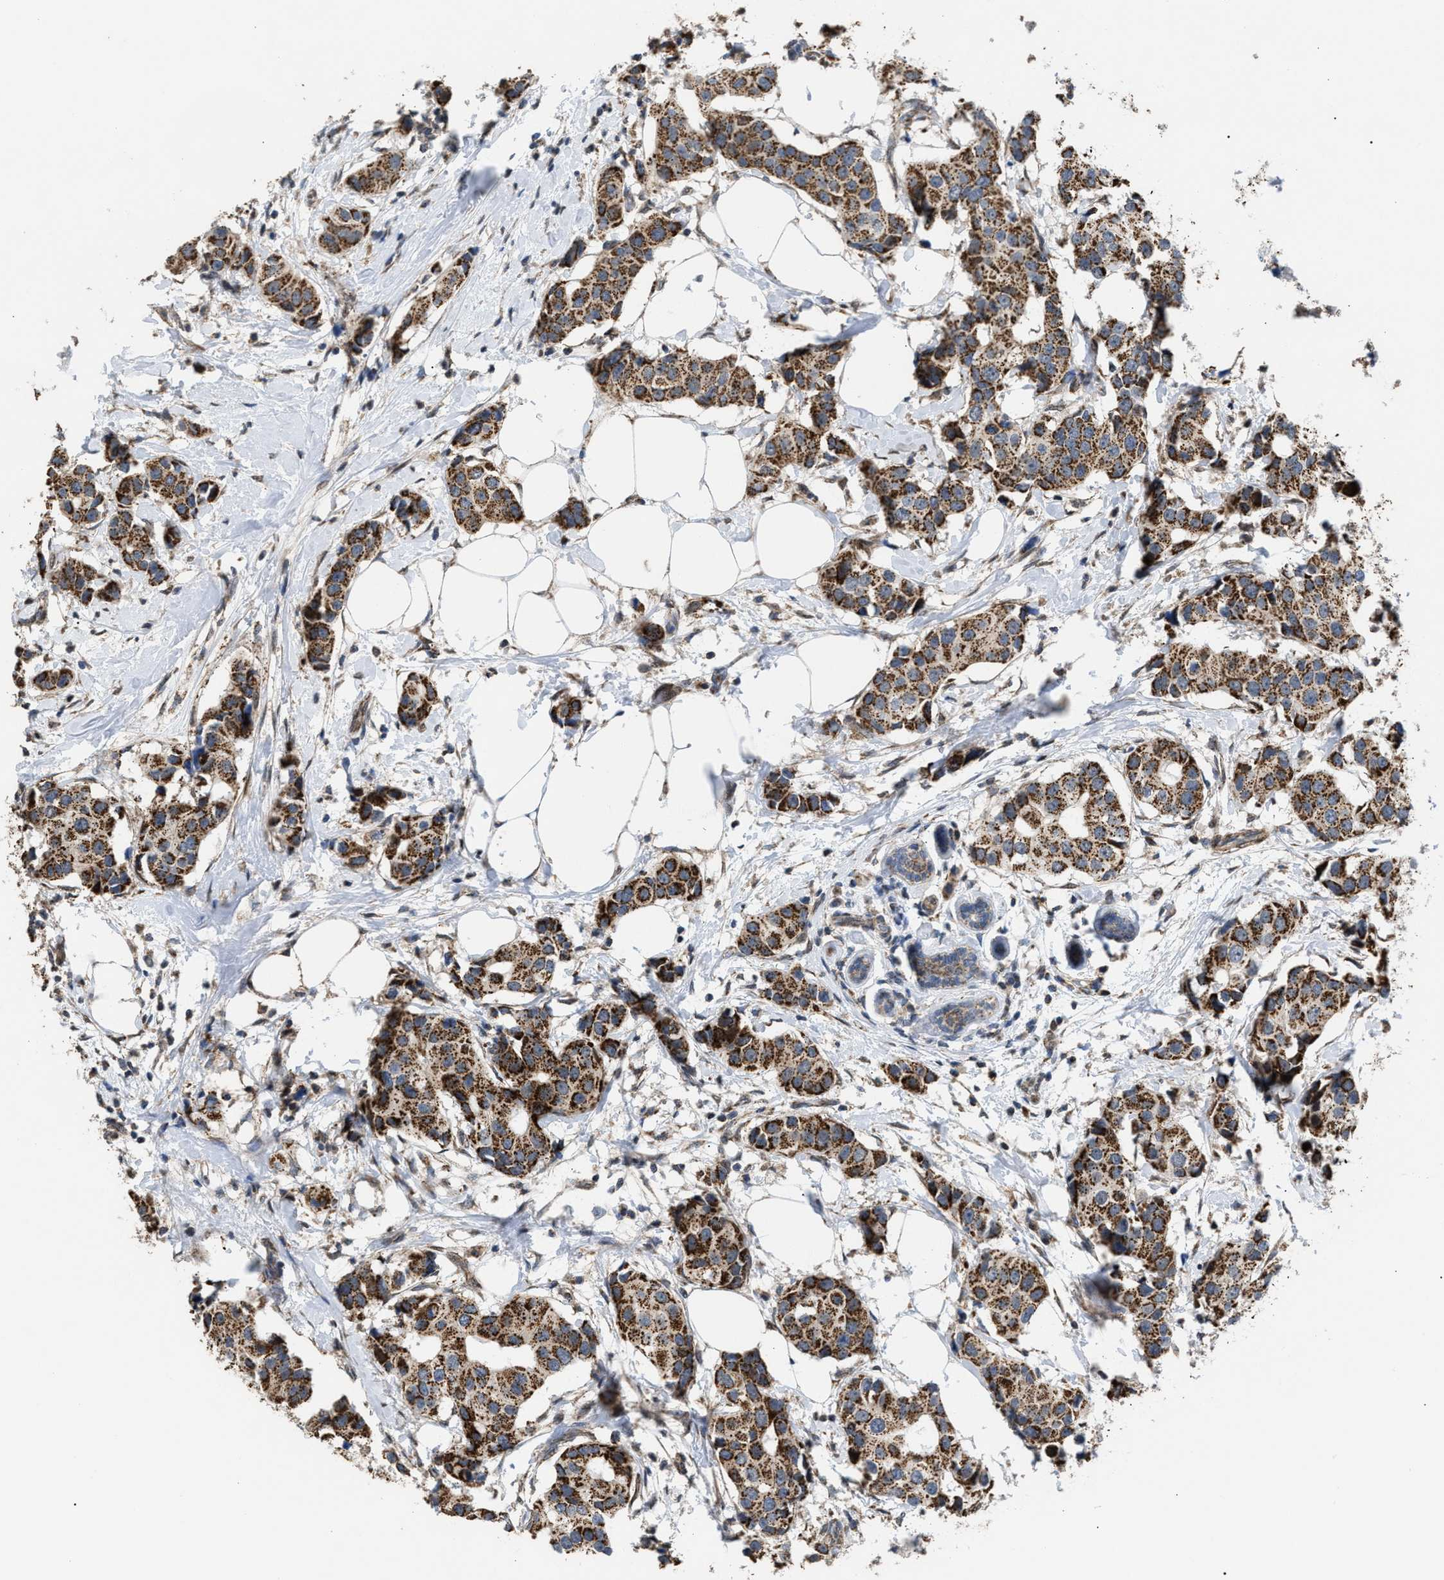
{"staining": {"intensity": "strong", "quantity": ">75%", "location": "cytoplasmic/membranous"}, "tissue": "breast cancer", "cell_type": "Tumor cells", "image_type": "cancer", "snomed": [{"axis": "morphology", "description": "Normal tissue, NOS"}, {"axis": "morphology", "description": "Duct carcinoma"}, {"axis": "topography", "description": "Breast"}], "caption": "Immunohistochemical staining of breast cancer (infiltrating ductal carcinoma) reveals high levels of strong cytoplasmic/membranous staining in about >75% of tumor cells.", "gene": "TACO1", "patient": {"sex": "female", "age": 39}}